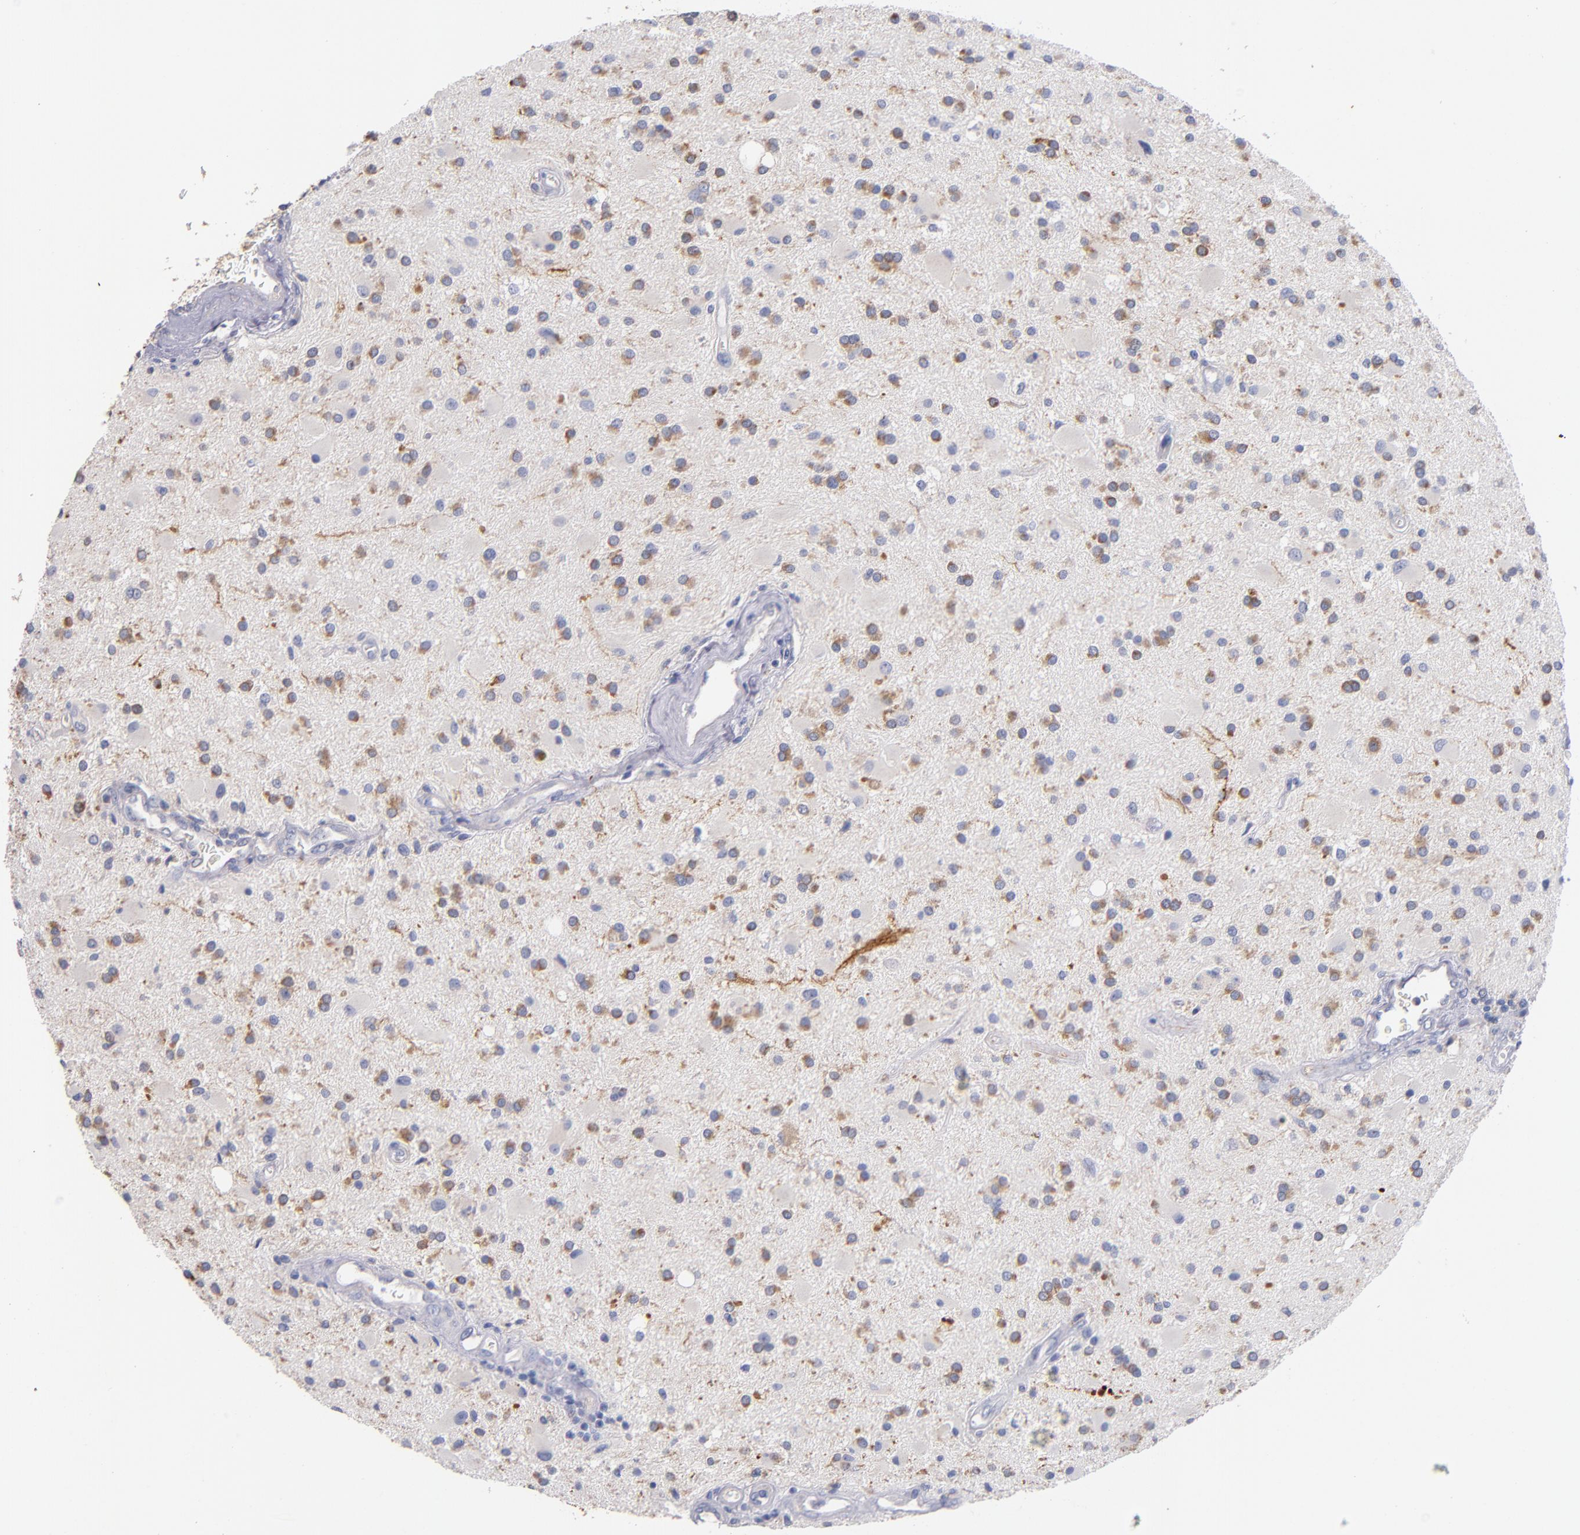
{"staining": {"intensity": "moderate", "quantity": "25%-75%", "location": "cytoplasmic/membranous"}, "tissue": "glioma", "cell_type": "Tumor cells", "image_type": "cancer", "snomed": [{"axis": "morphology", "description": "Glioma, malignant, Low grade"}, {"axis": "topography", "description": "Brain"}], "caption": "IHC of human malignant low-grade glioma displays medium levels of moderate cytoplasmic/membranous positivity in about 25%-75% of tumor cells. The protein is shown in brown color, while the nuclei are stained blue.", "gene": "CNTNAP2", "patient": {"sex": "male", "age": 58}}